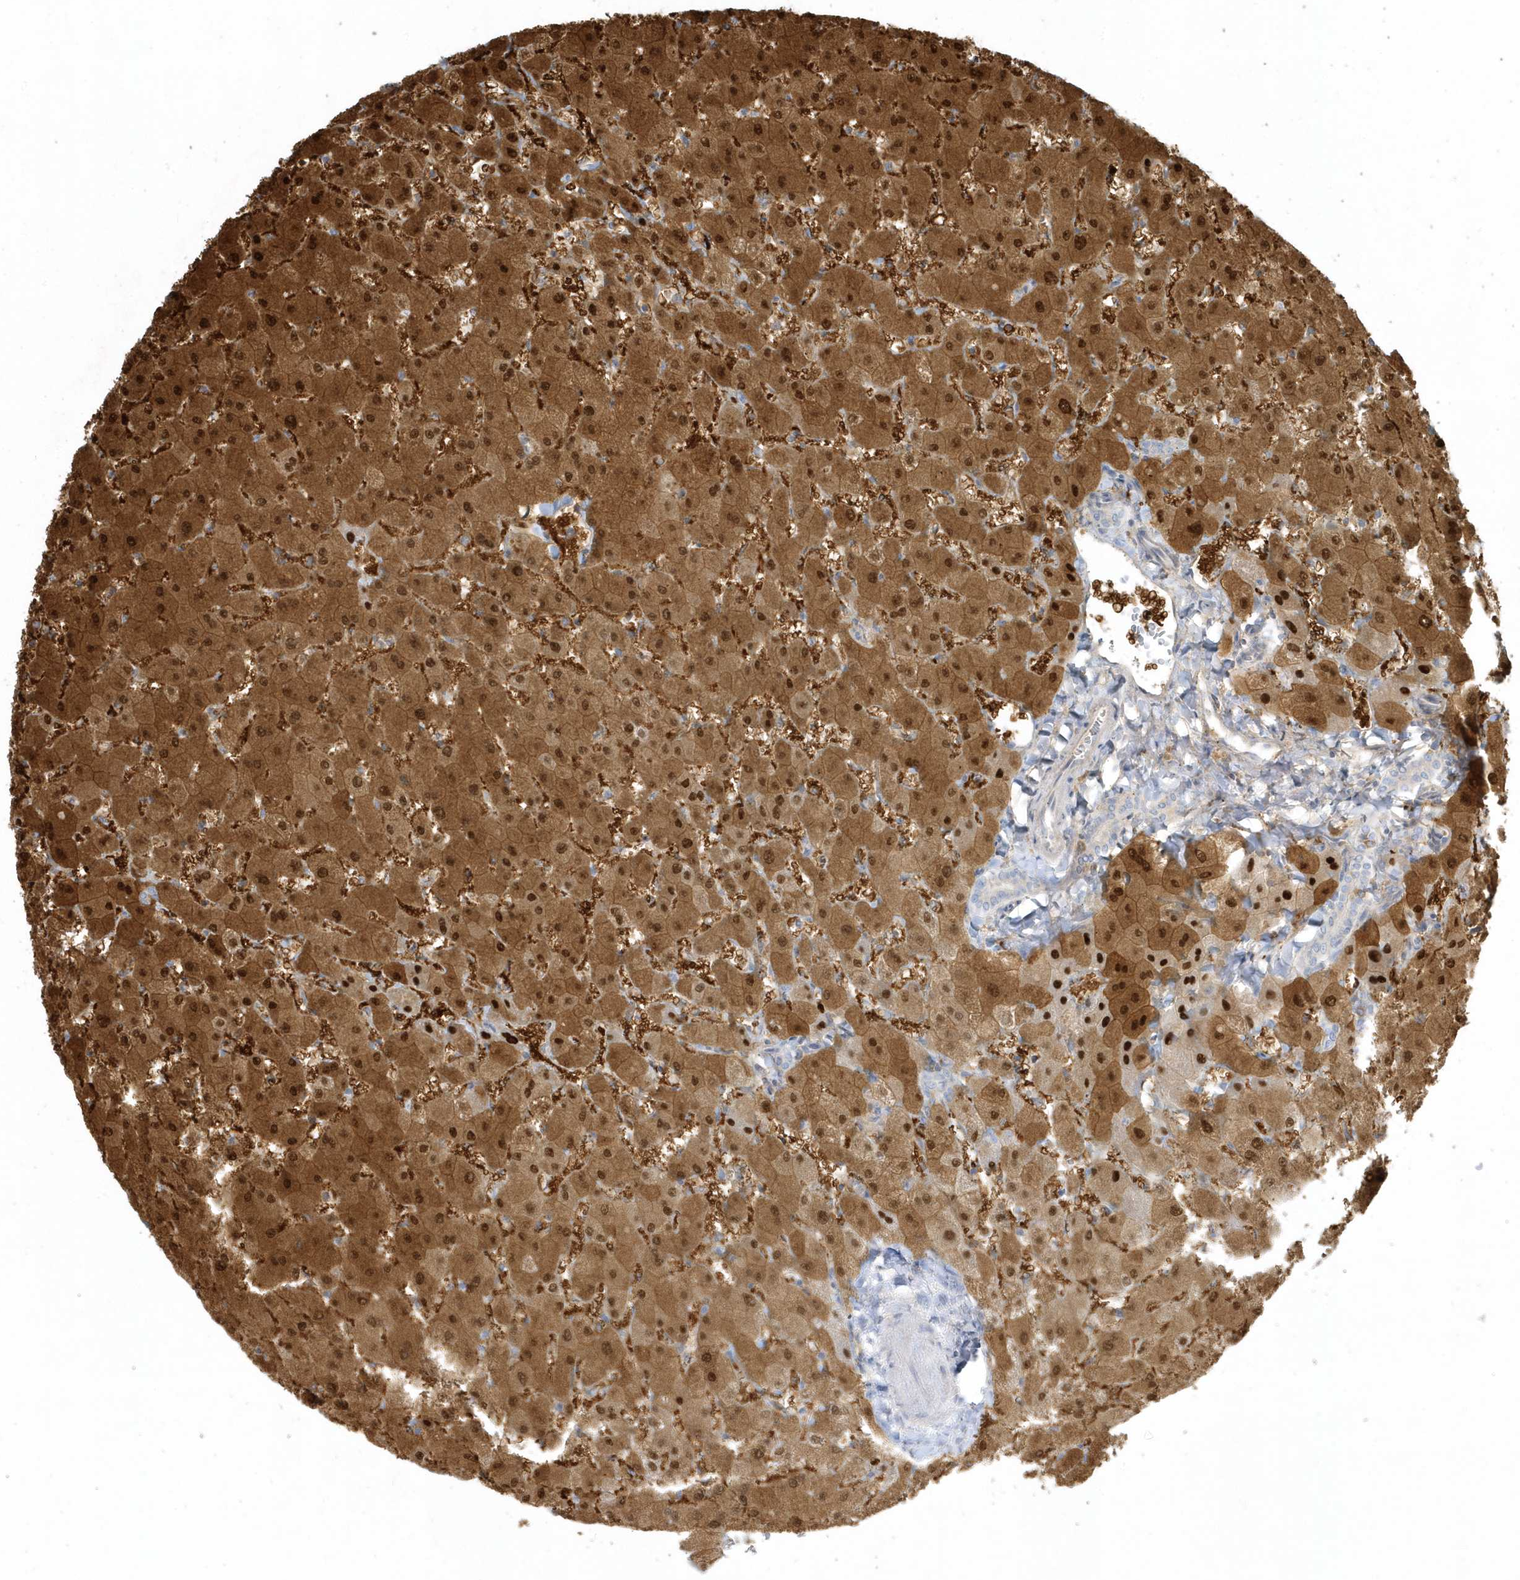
{"staining": {"intensity": "negative", "quantity": "none", "location": "none"}, "tissue": "liver", "cell_type": "Cholangiocytes", "image_type": "normal", "snomed": [{"axis": "morphology", "description": "Normal tissue, NOS"}, {"axis": "topography", "description": "Liver"}], "caption": "Immunohistochemistry of benign liver reveals no staining in cholangiocytes. (DAB (3,3'-diaminobenzidine) immunohistochemistry, high magnification).", "gene": "ARHGEF9", "patient": {"sex": "female", "age": 63}}